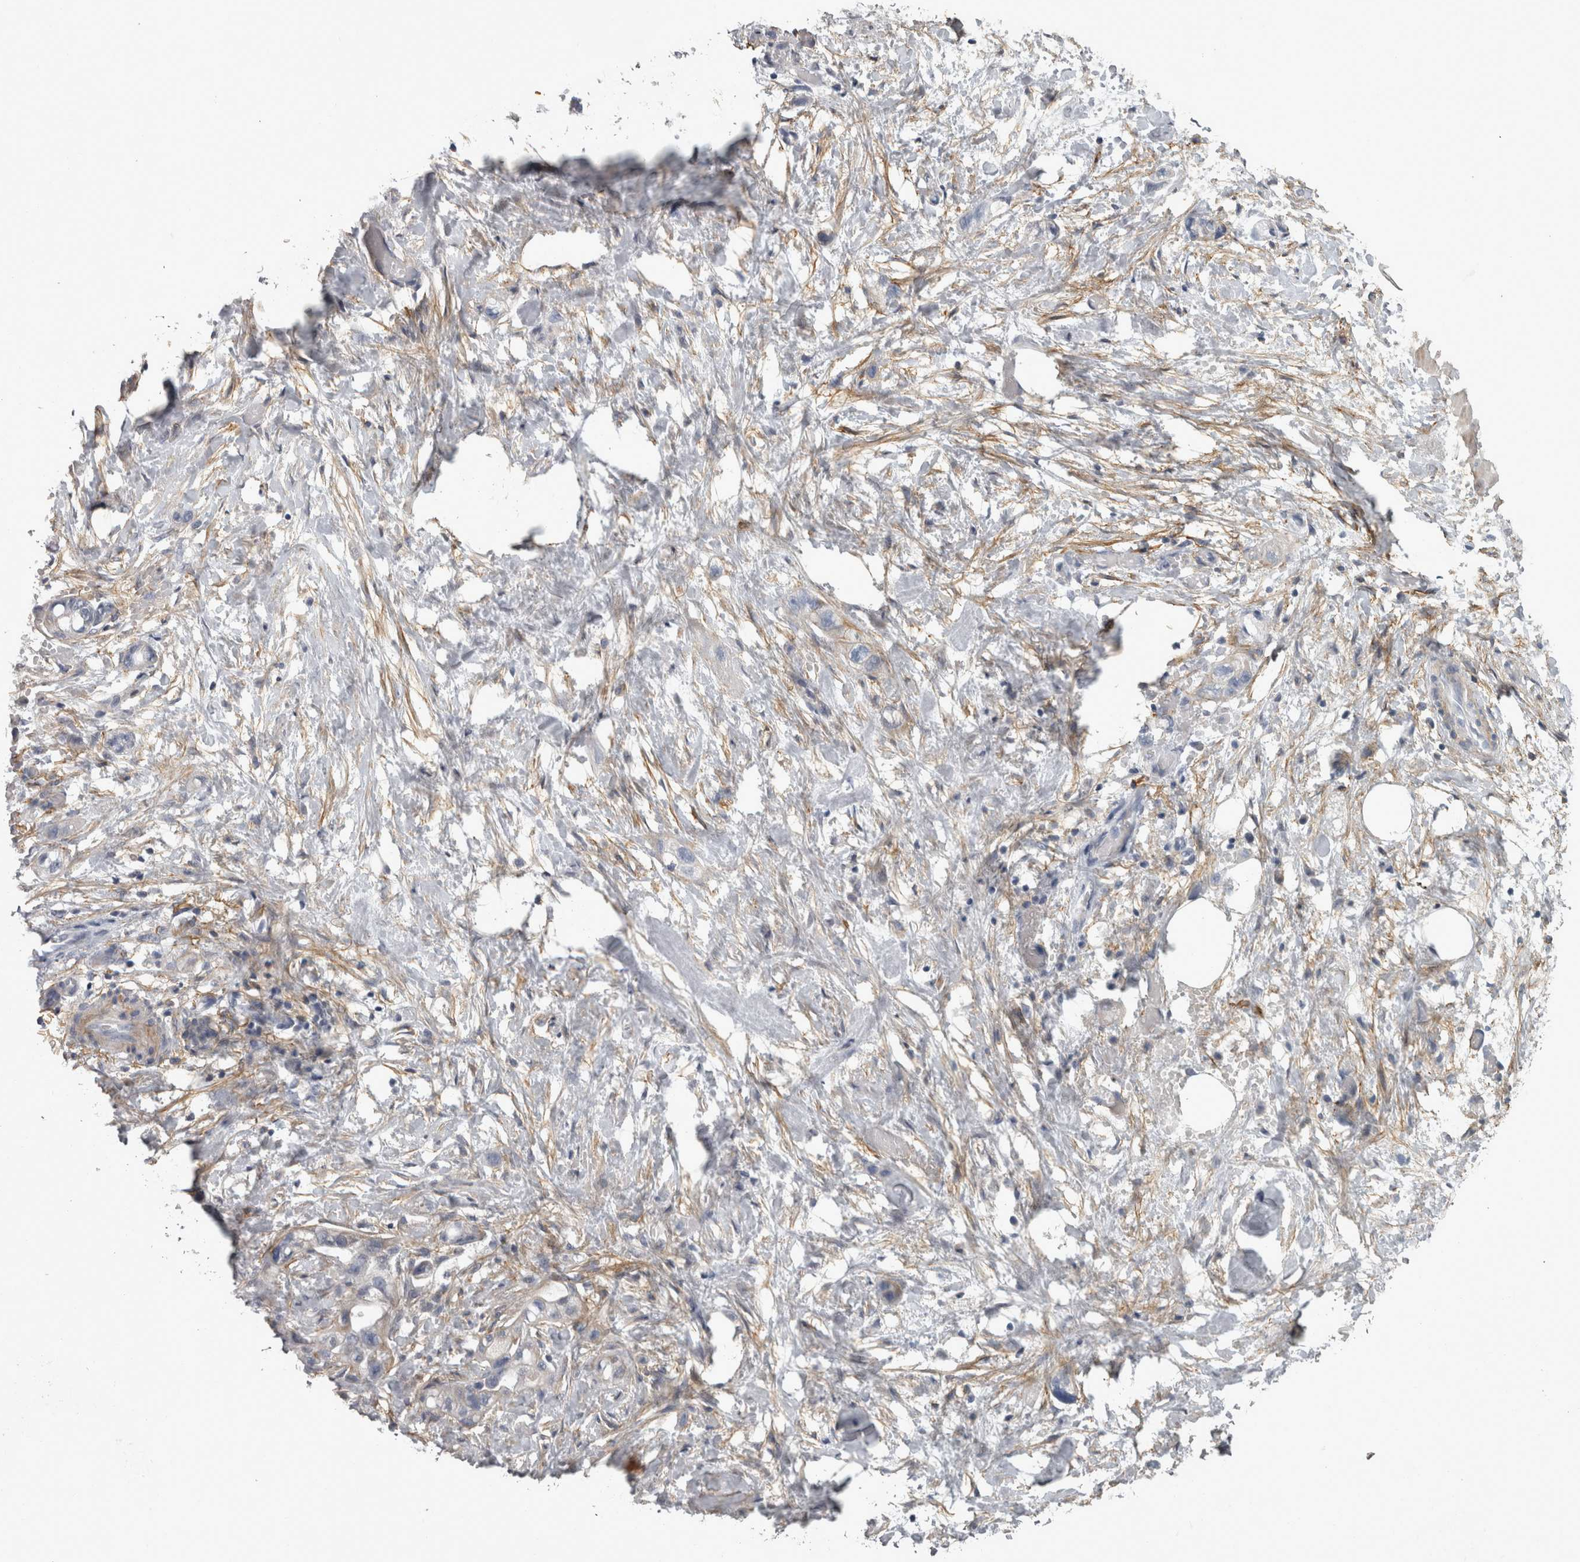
{"staining": {"intensity": "negative", "quantity": "none", "location": "none"}, "tissue": "stomach cancer", "cell_type": "Tumor cells", "image_type": "cancer", "snomed": [{"axis": "morphology", "description": "Adenocarcinoma, NOS"}, {"axis": "topography", "description": "Stomach"}, {"axis": "topography", "description": "Stomach, lower"}], "caption": "DAB (3,3'-diaminobenzidine) immunohistochemical staining of human stomach adenocarcinoma reveals no significant positivity in tumor cells.", "gene": "EFEMP2", "patient": {"sex": "female", "age": 48}}